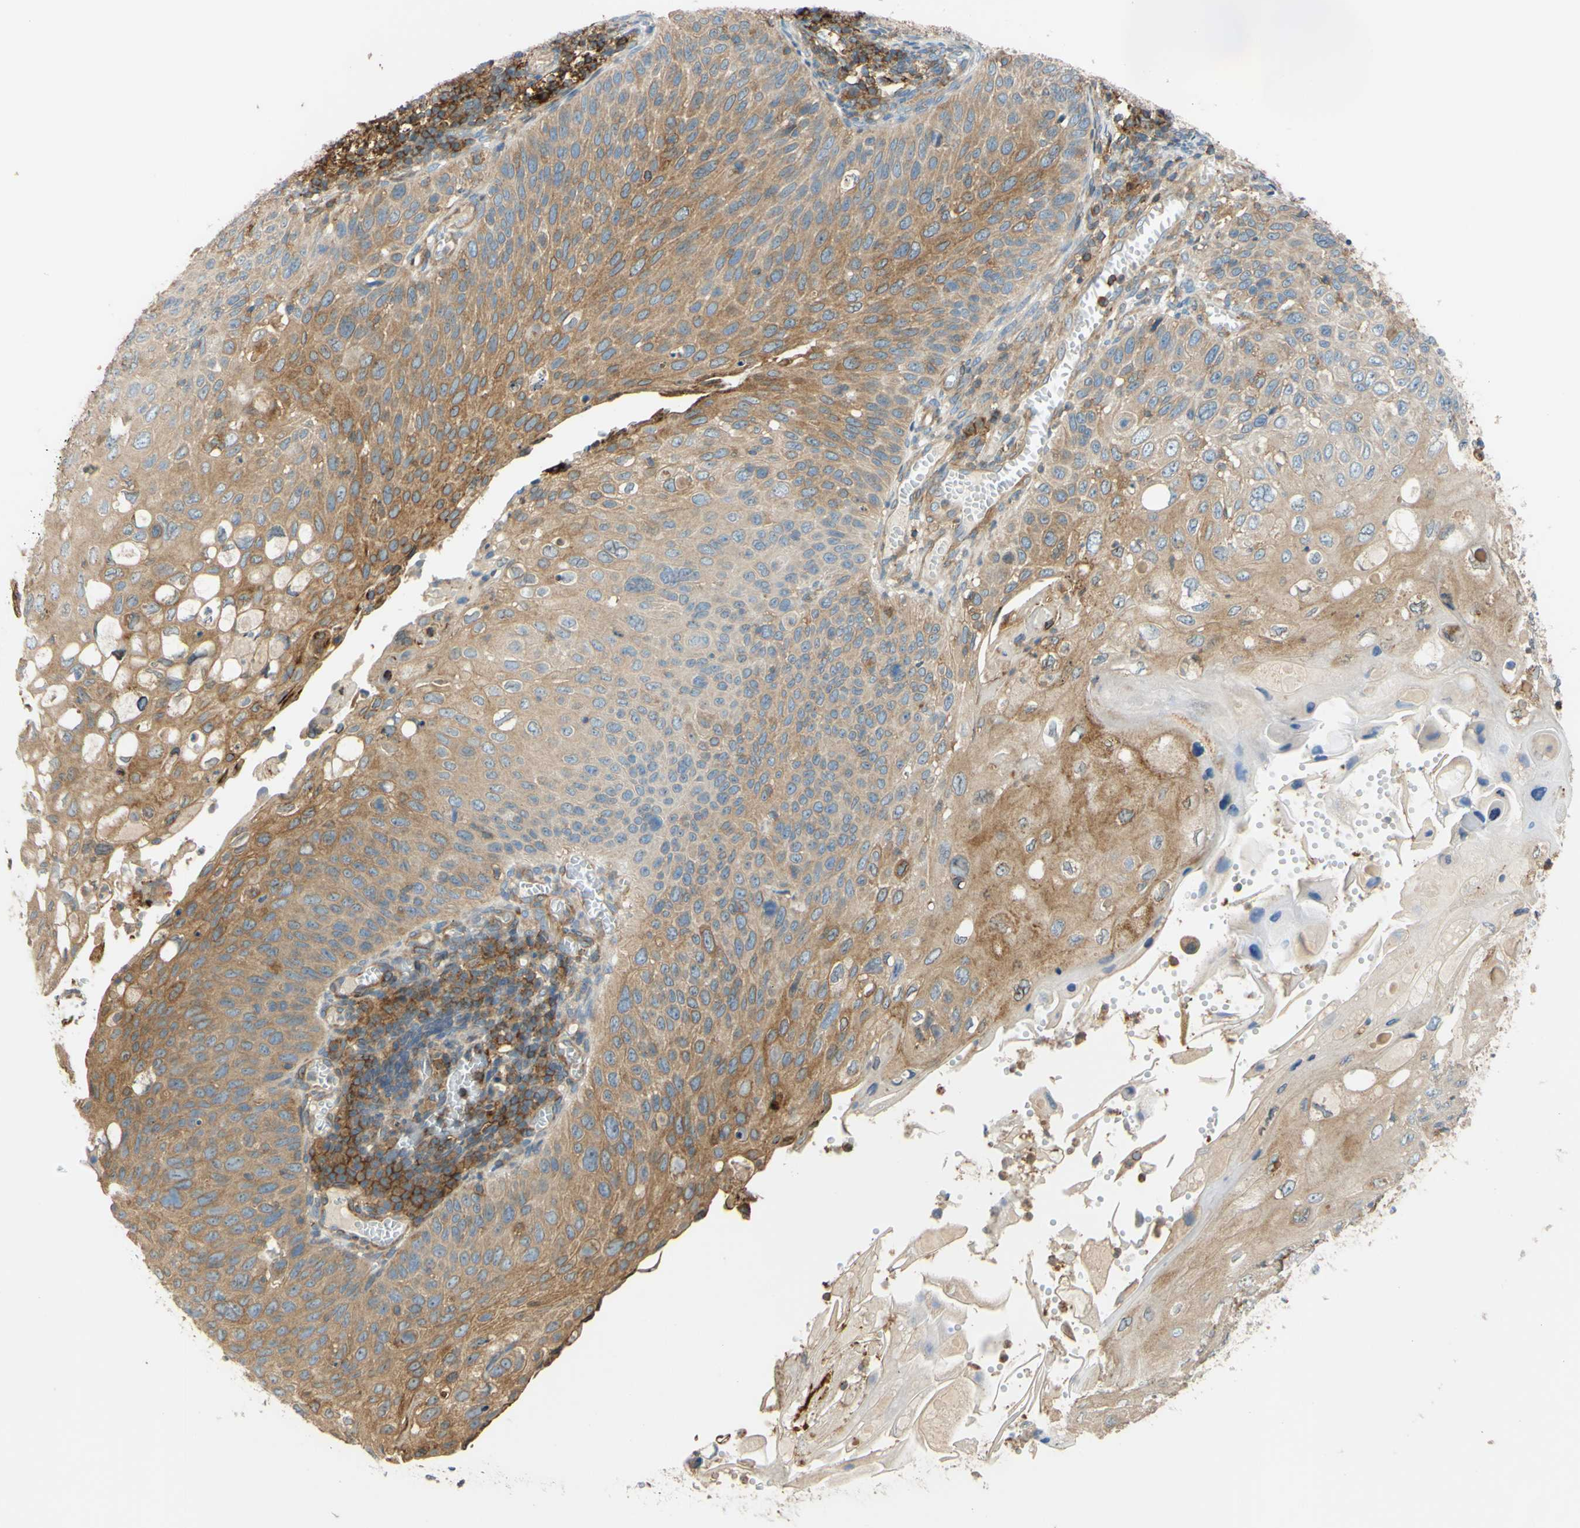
{"staining": {"intensity": "weak", "quantity": ">75%", "location": "cytoplasmic/membranous"}, "tissue": "cervical cancer", "cell_type": "Tumor cells", "image_type": "cancer", "snomed": [{"axis": "morphology", "description": "Squamous cell carcinoma, NOS"}, {"axis": "topography", "description": "Cervix"}], "caption": "The micrograph exhibits a brown stain indicating the presence of a protein in the cytoplasmic/membranous of tumor cells in cervical cancer.", "gene": "POR", "patient": {"sex": "female", "age": 70}}